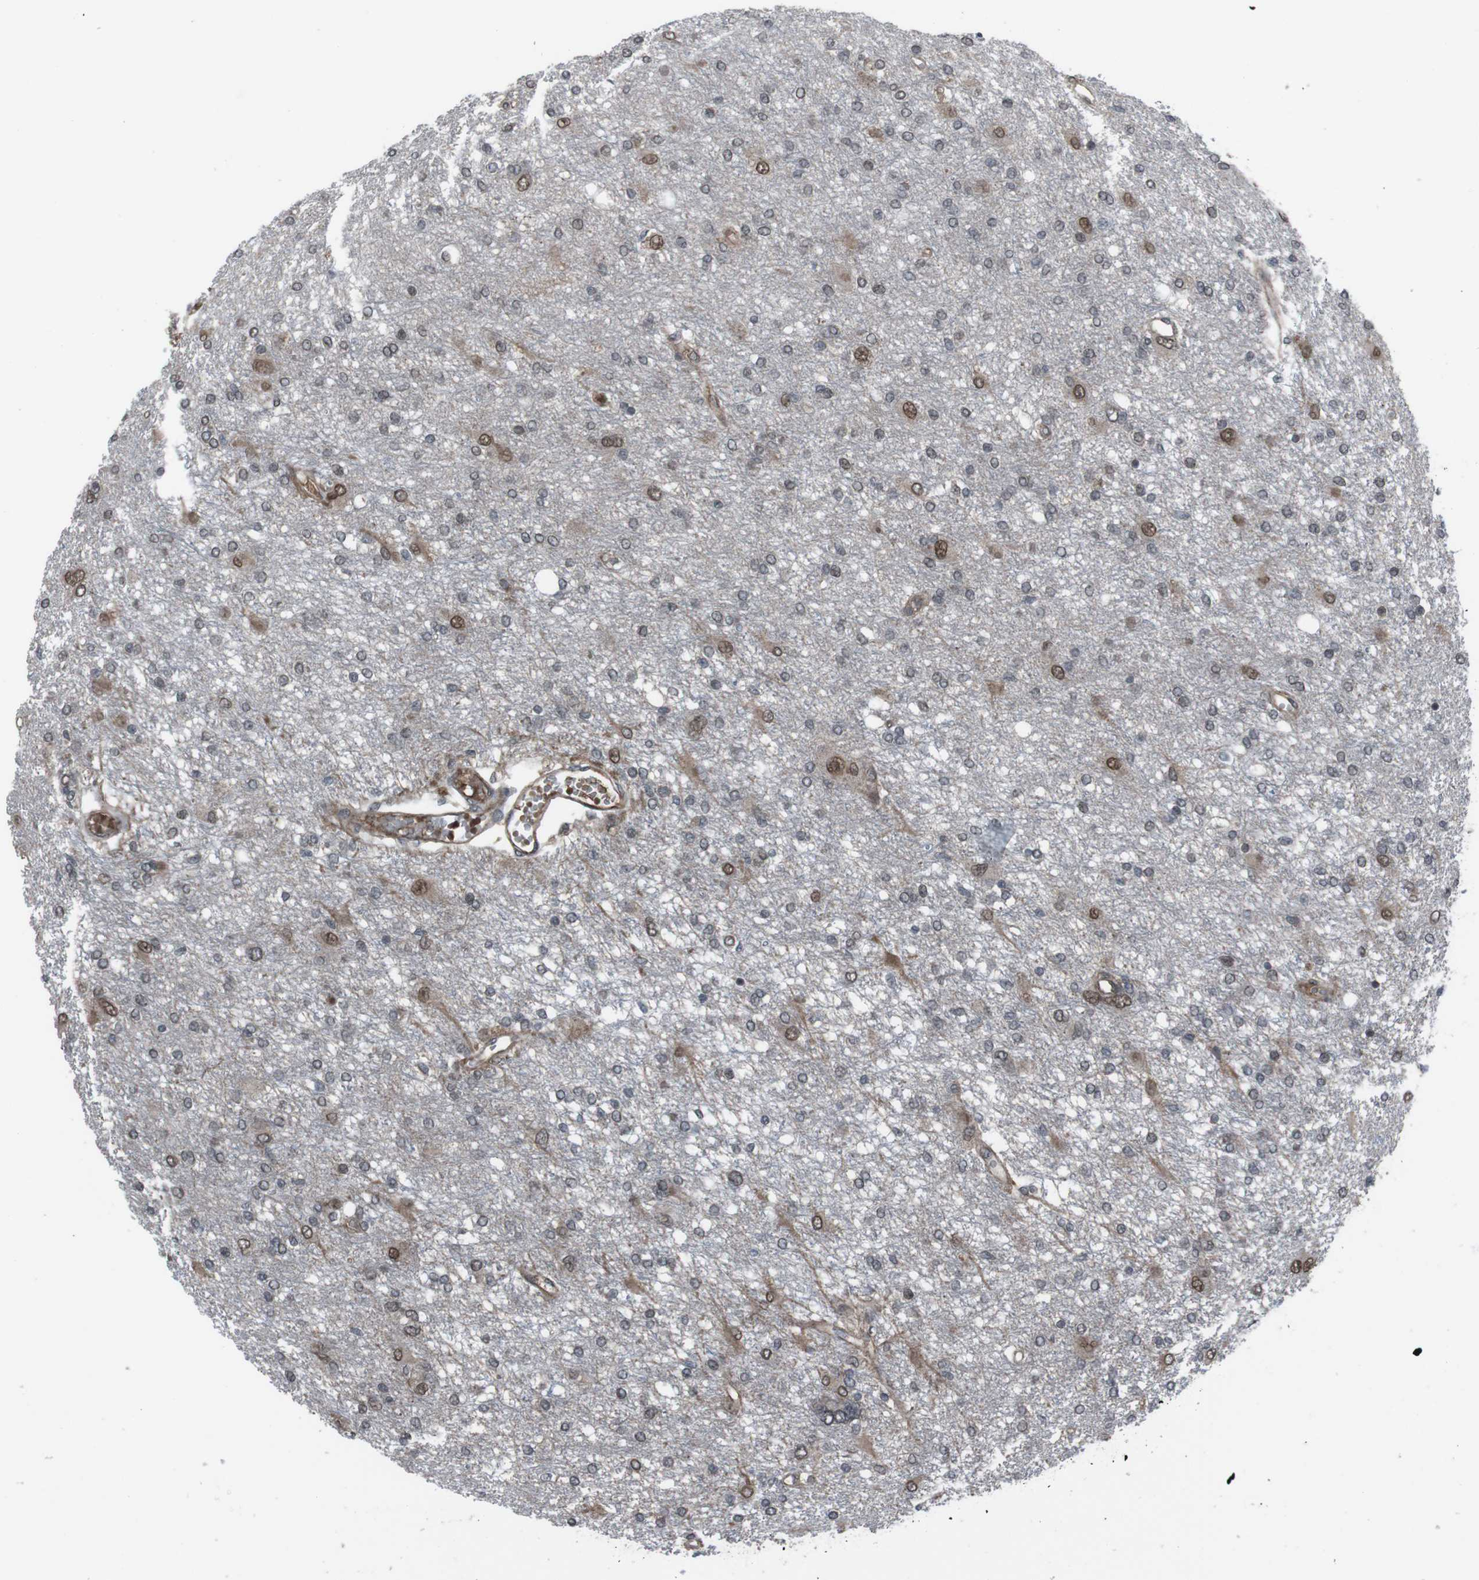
{"staining": {"intensity": "moderate", "quantity": "<25%", "location": "cytoplasmic/membranous,nuclear"}, "tissue": "glioma", "cell_type": "Tumor cells", "image_type": "cancer", "snomed": [{"axis": "morphology", "description": "Glioma, malignant, High grade"}, {"axis": "topography", "description": "Brain"}], "caption": "Moderate cytoplasmic/membranous and nuclear positivity for a protein is identified in about <25% of tumor cells of glioma using immunohistochemistry (IHC).", "gene": "SS18L1", "patient": {"sex": "female", "age": 59}}